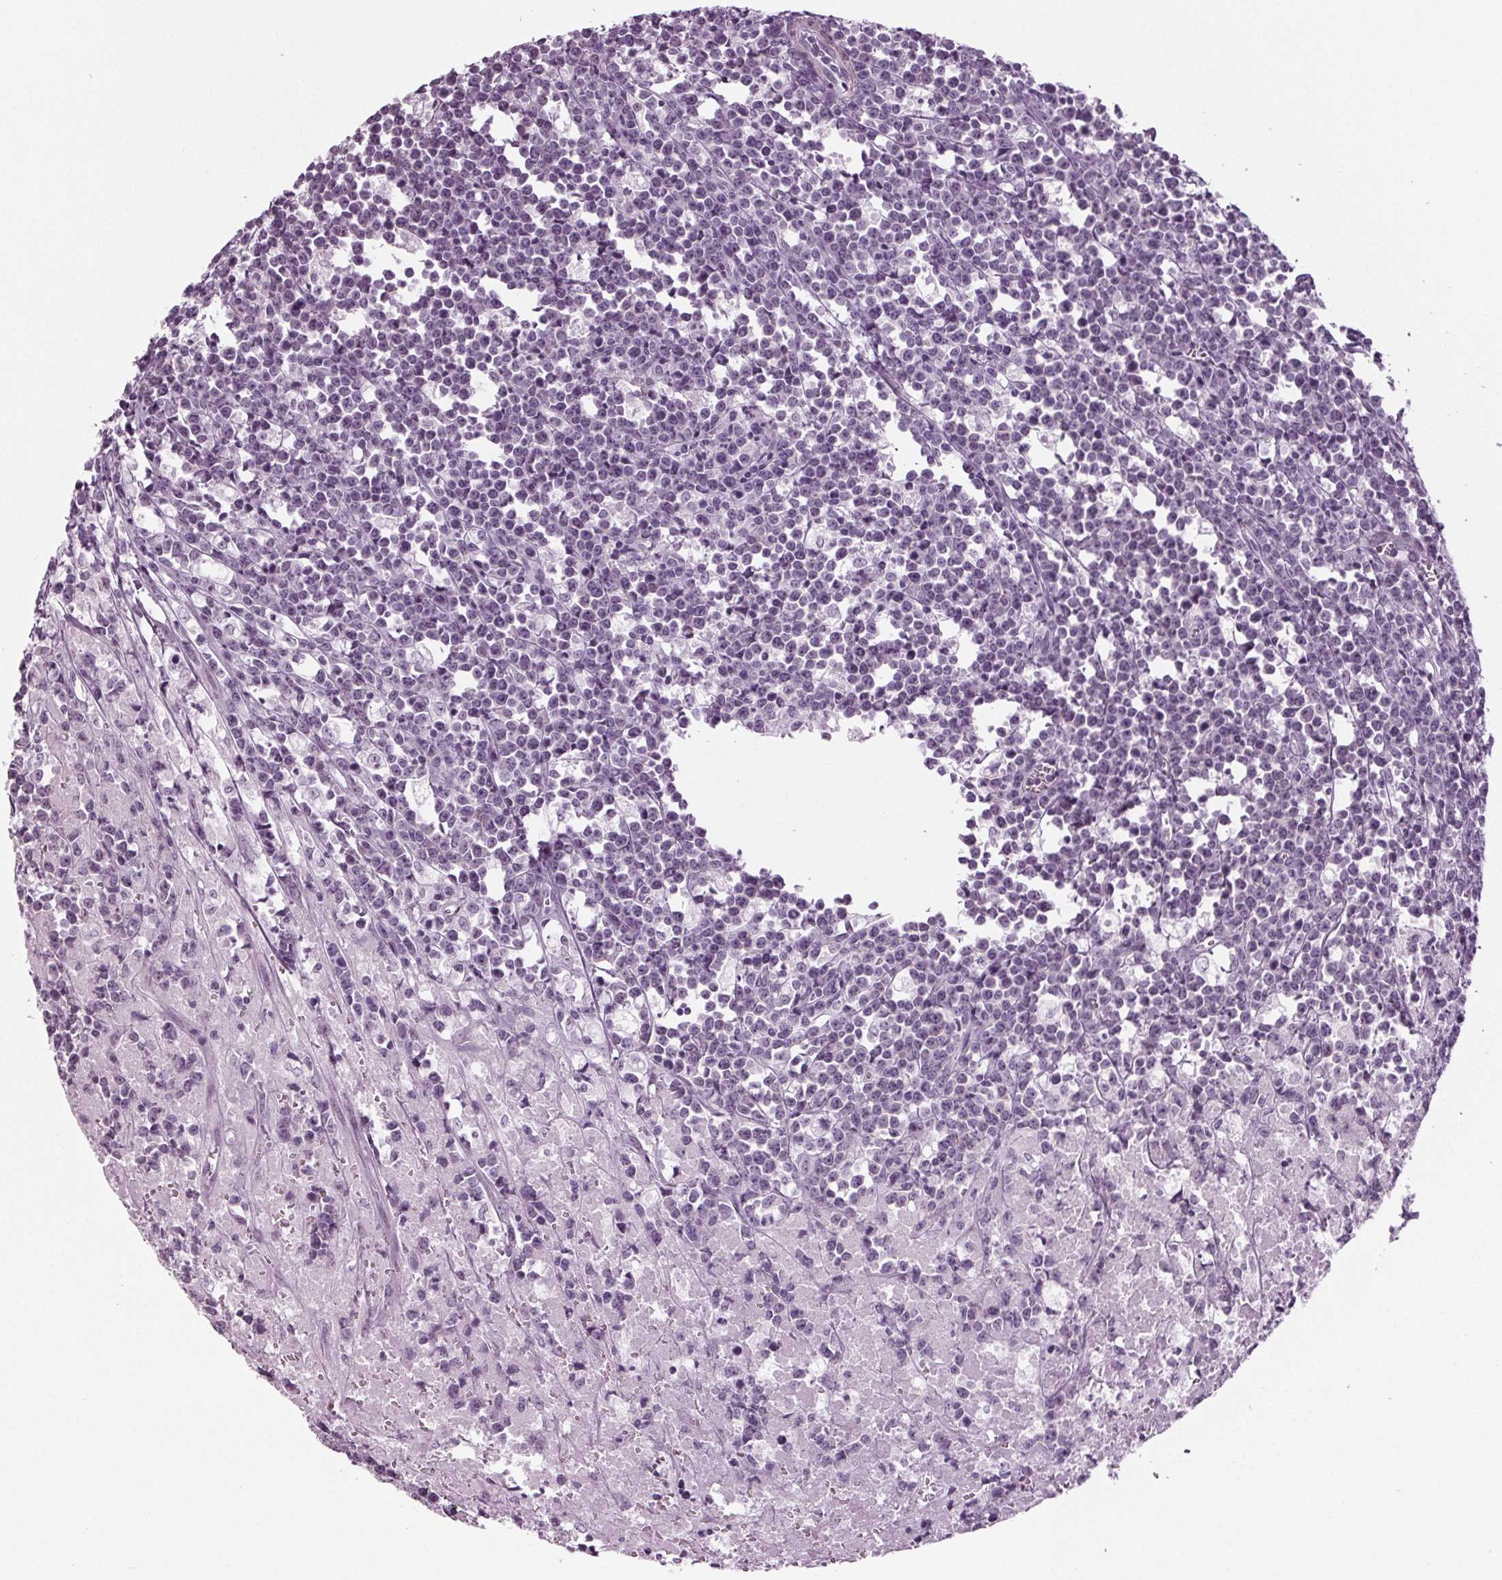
{"staining": {"intensity": "negative", "quantity": "none", "location": "none"}, "tissue": "lymphoma", "cell_type": "Tumor cells", "image_type": "cancer", "snomed": [{"axis": "morphology", "description": "Malignant lymphoma, non-Hodgkin's type, High grade"}, {"axis": "topography", "description": "Small intestine"}], "caption": "Tumor cells are negative for brown protein staining in lymphoma. (DAB immunohistochemistry visualized using brightfield microscopy, high magnification).", "gene": "BHLHE22", "patient": {"sex": "female", "age": 56}}